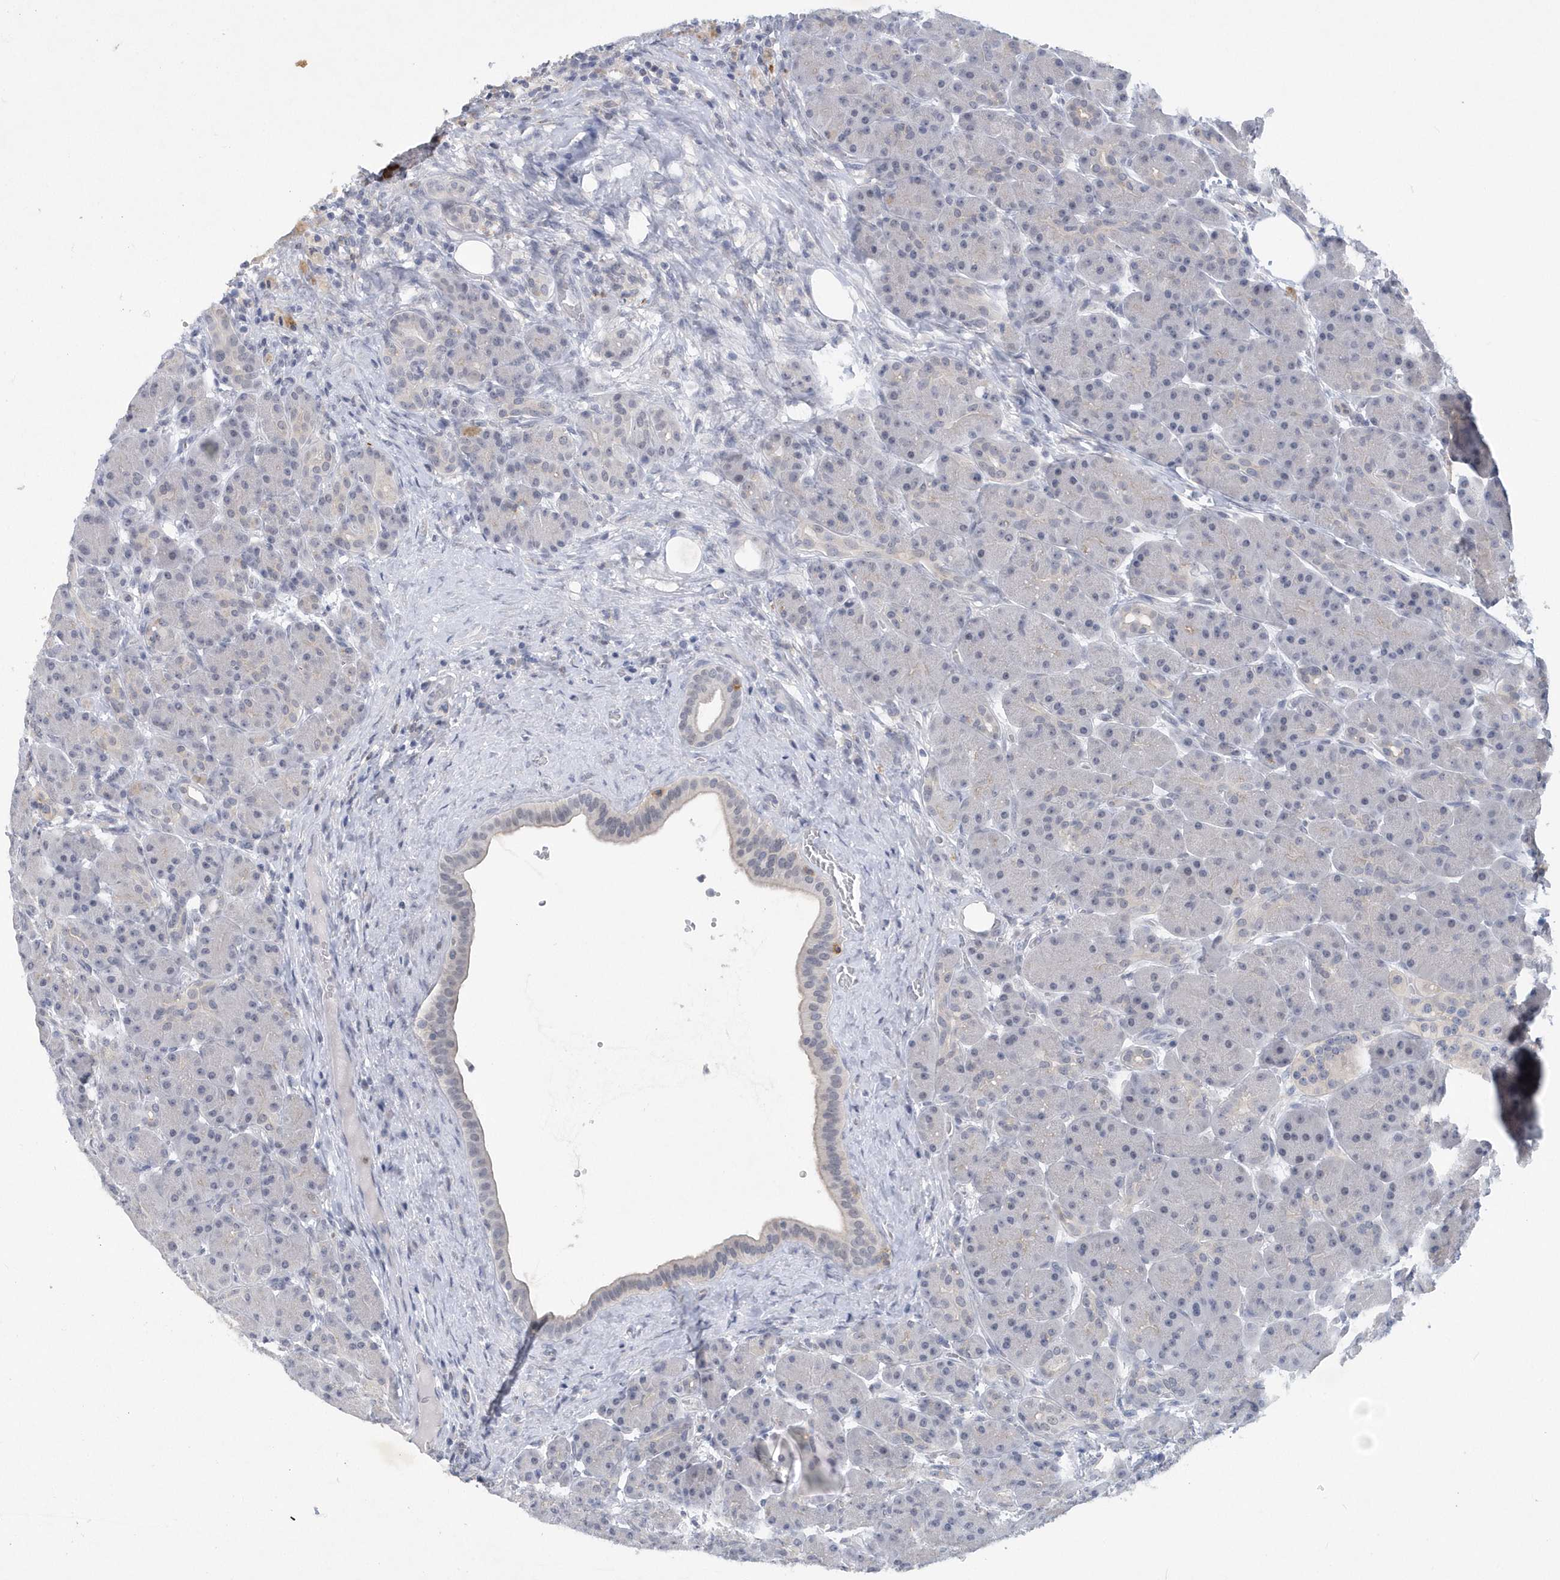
{"staining": {"intensity": "negative", "quantity": "none", "location": "none"}, "tissue": "pancreas", "cell_type": "Exocrine glandular cells", "image_type": "normal", "snomed": [{"axis": "morphology", "description": "Normal tissue, NOS"}, {"axis": "topography", "description": "Pancreas"}], "caption": "Histopathology image shows no protein staining in exocrine glandular cells of benign pancreas. (DAB (3,3'-diaminobenzidine) immunohistochemistry visualized using brightfield microscopy, high magnification).", "gene": "SRGAP3", "patient": {"sex": "male", "age": 63}}